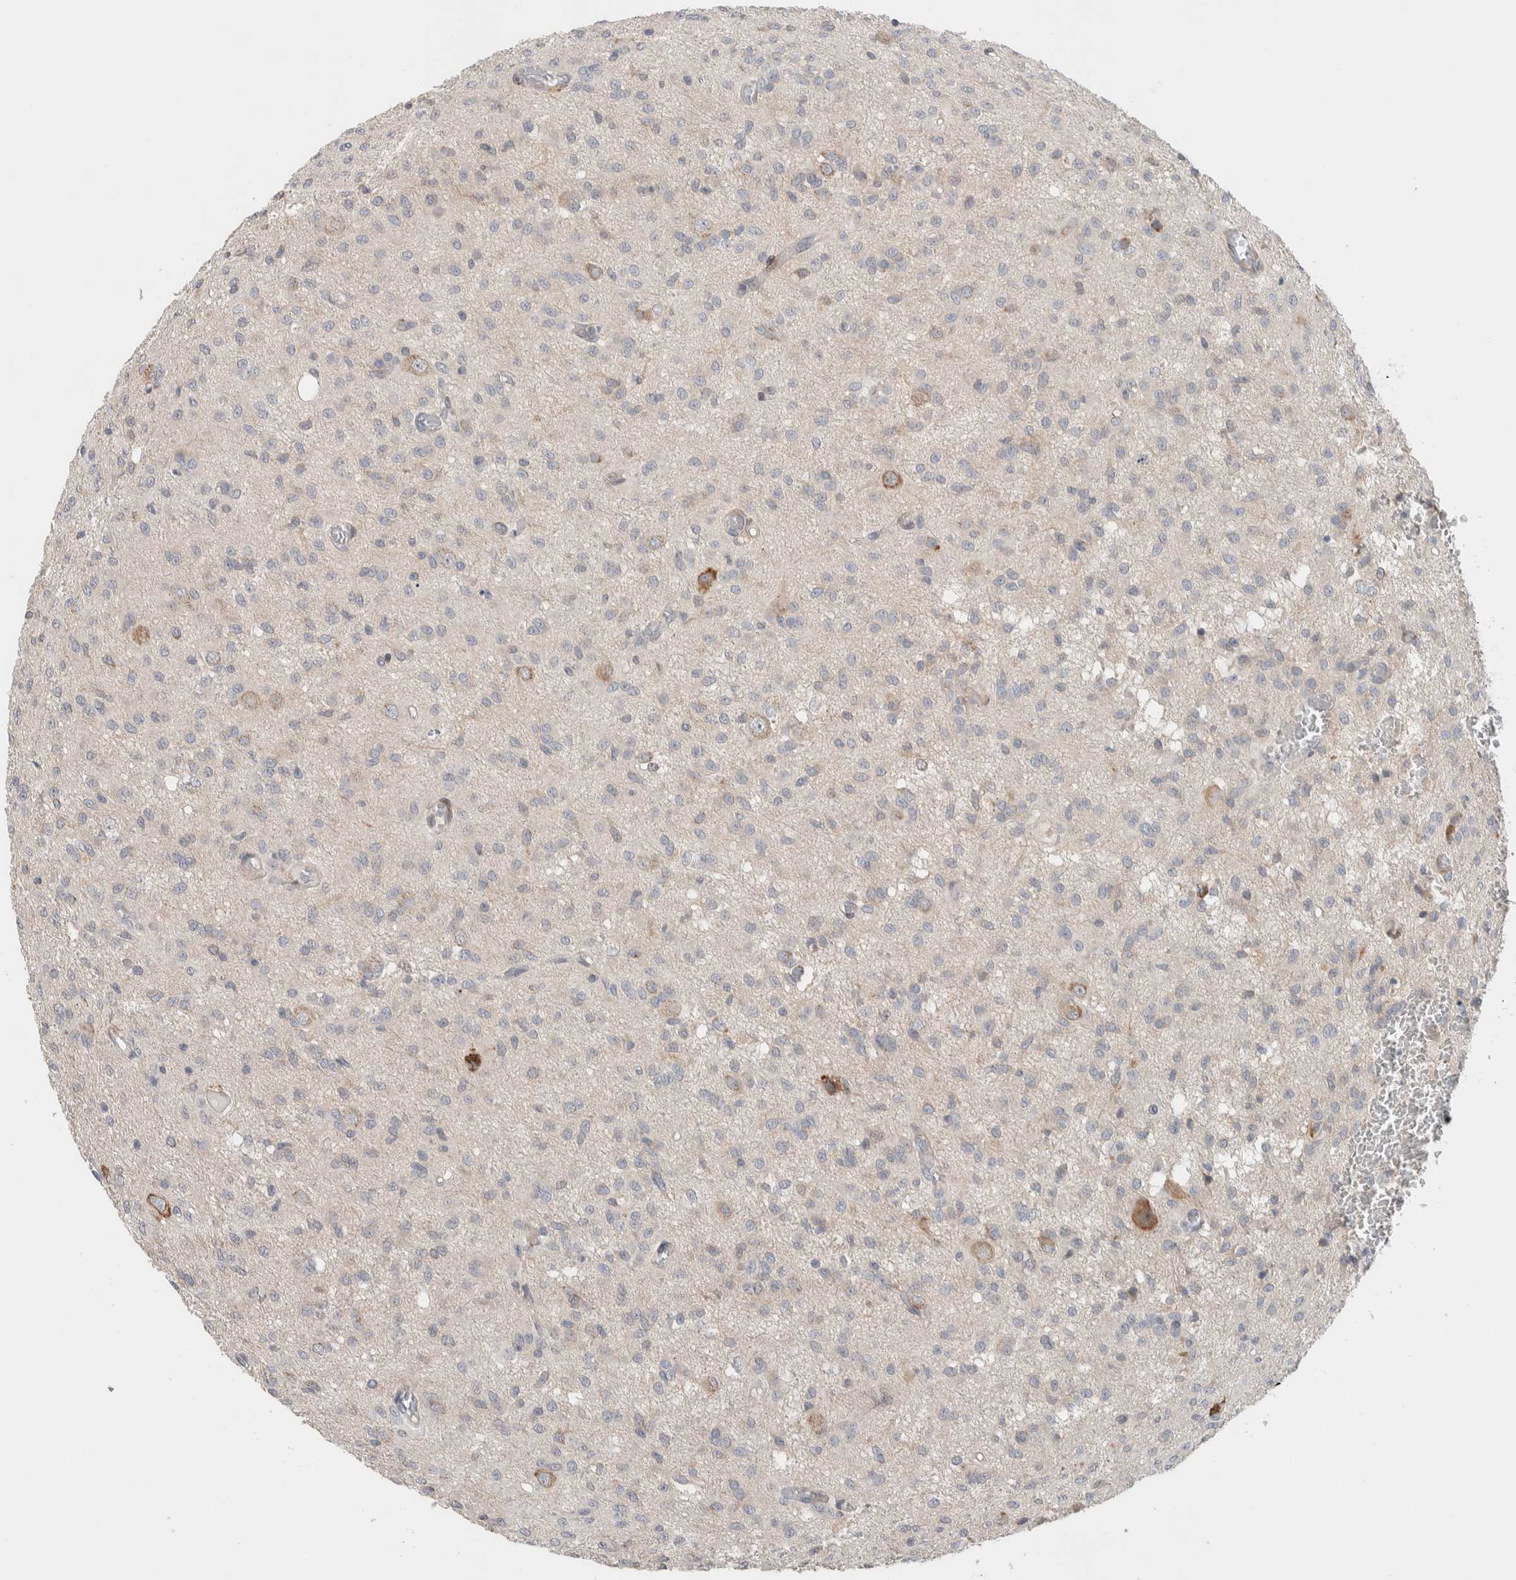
{"staining": {"intensity": "negative", "quantity": "none", "location": "none"}, "tissue": "glioma", "cell_type": "Tumor cells", "image_type": "cancer", "snomed": [{"axis": "morphology", "description": "Glioma, malignant, High grade"}, {"axis": "topography", "description": "Brain"}], "caption": "The photomicrograph demonstrates no staining of tumor cells in high-grade glioma (malignant).", "gene": "ADCY8", "patient": {"sex": "female", "age": 59}}